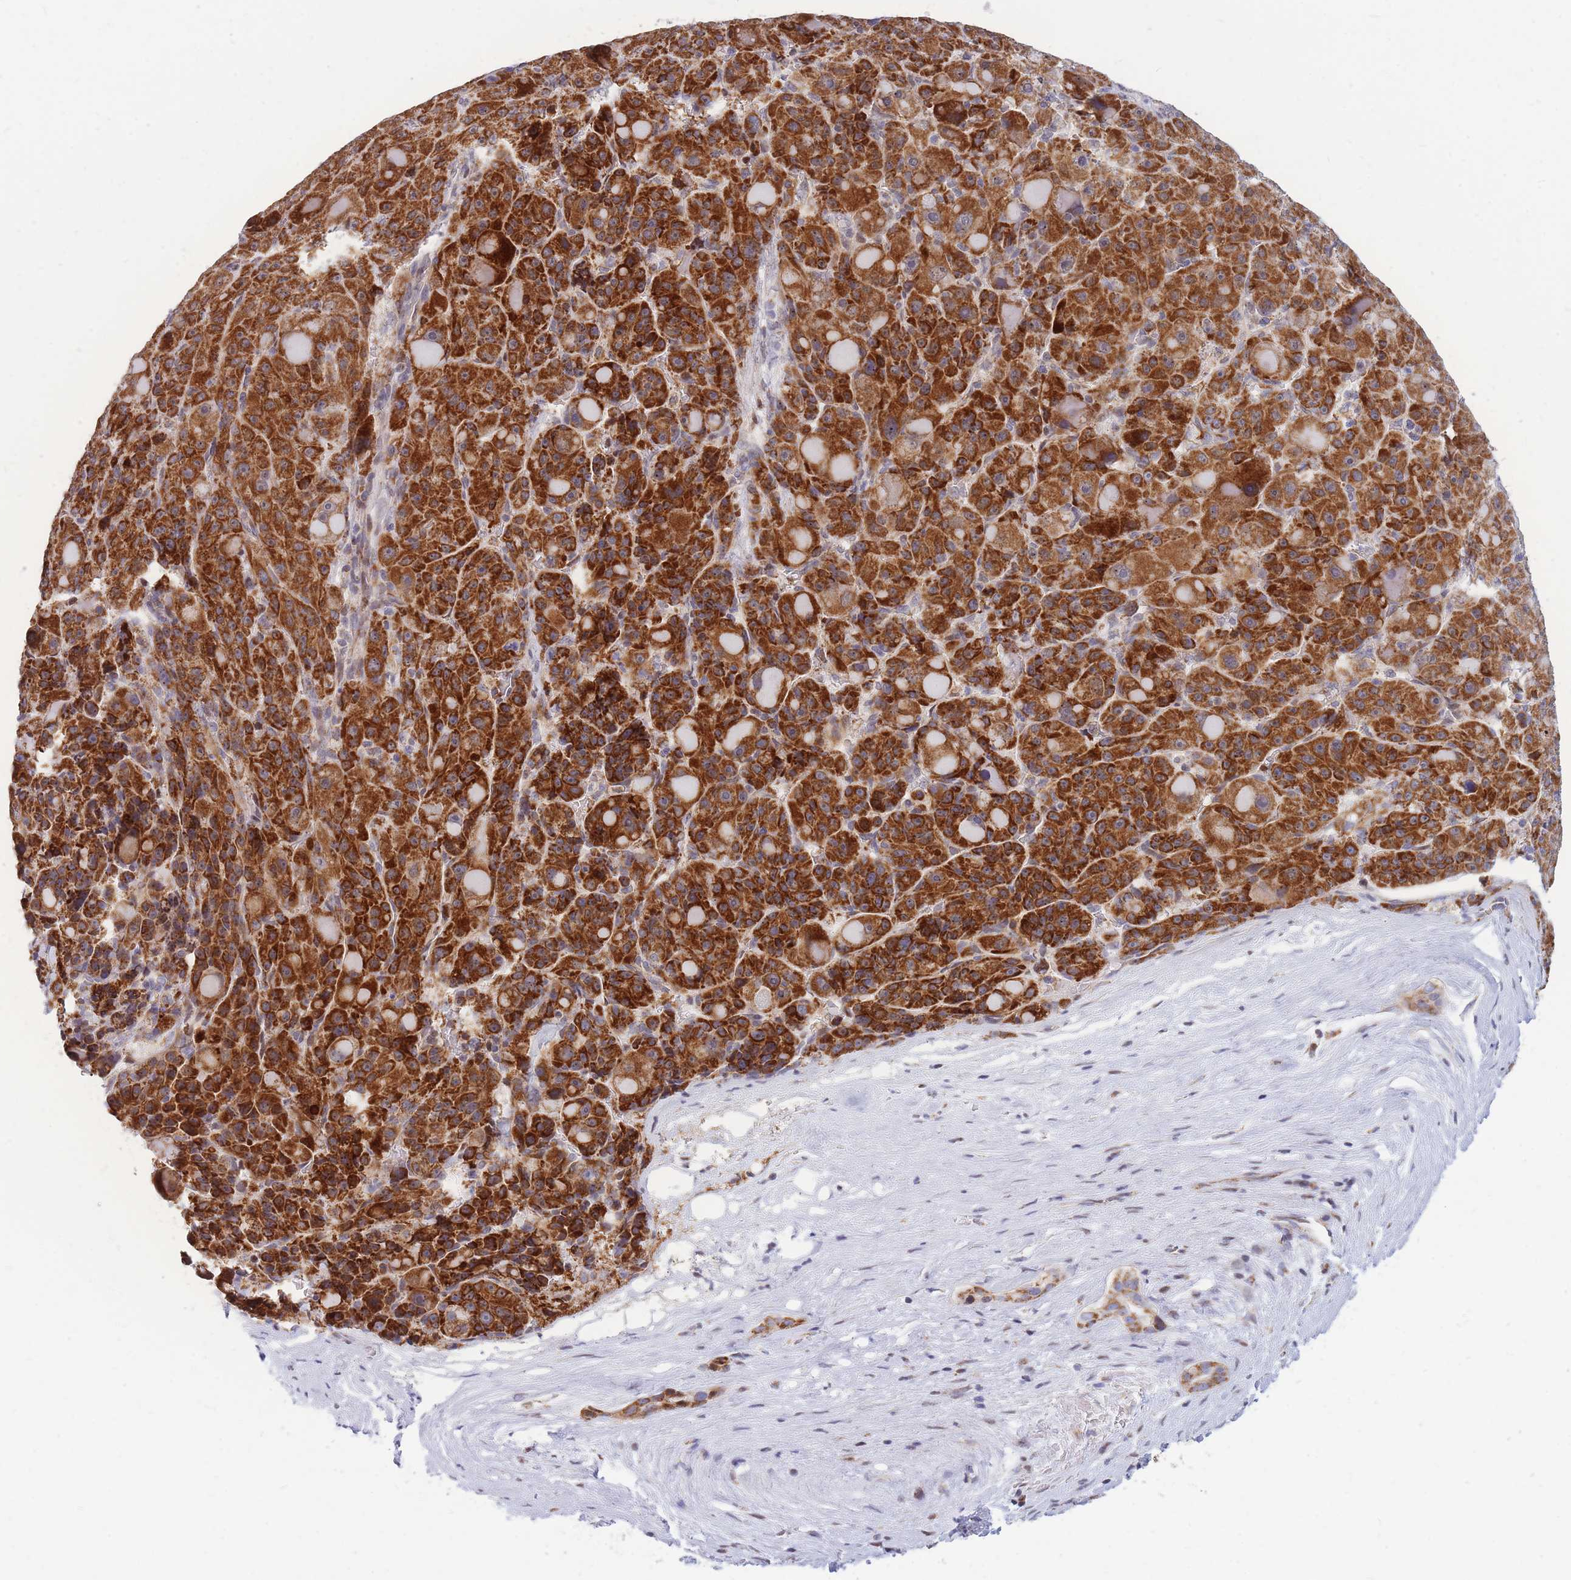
{"staining": {"intensity": "strong", "quantity": ">75%", "location": "cytoplasmic/membranous"}, "tissue": "liver cancer", "cell_type": "Tumor cells", "image_type": "cancer", "snomed": [{"axis": "morphology", "description": "Carcinoma, Hepatocellular, NOS"}, {"axis": "topography", "description": "Liver"}], "caption": "The image reveals a brown stain indicating the presence of a protein in the cytoplasmic/membranous of tumor cells in liver cancer.", "gene": "MOB4", "patient": {"sex": "male", "age": 76}}